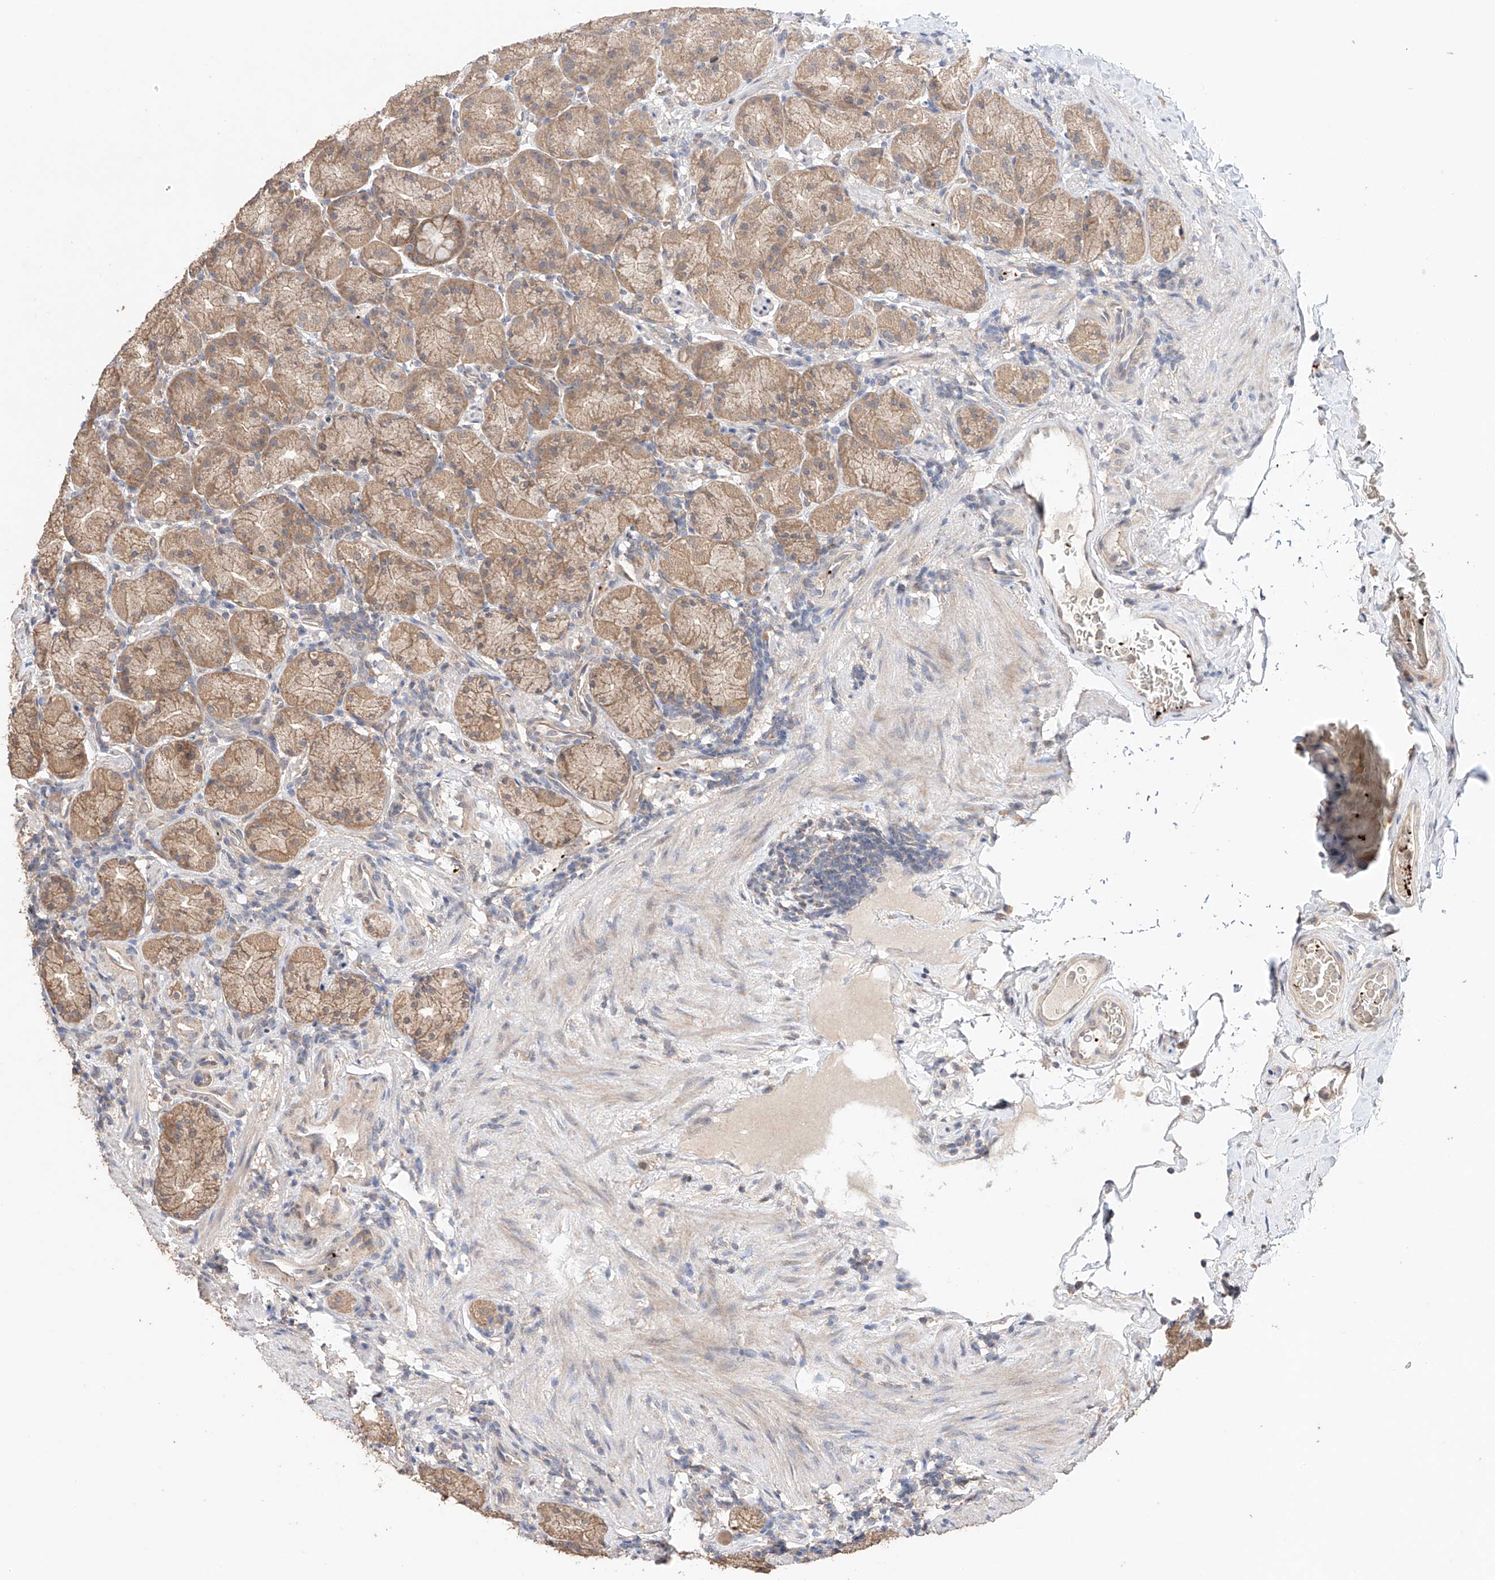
{"staining": {"intensity": "moderate", "quantity": ">75%", "location": "cytoplasmic/membranous"}, "tissue": "stomach", "cell_type": "Glandular cells", "image_type": "normal", "snomed": [{"axis": "morphology", "description": "Normal tissue, NOS"}, {"axis": "topography", "description": "Stomach, upper"}], "caption": "Immunohistochemical staining of benign stomach reveals medium levels of moderate cytoplasmic/membranous staining in about >75% of glandular cells.", "gene": "ZFHX2", "patient": {"sex": "male", "age": 68}}